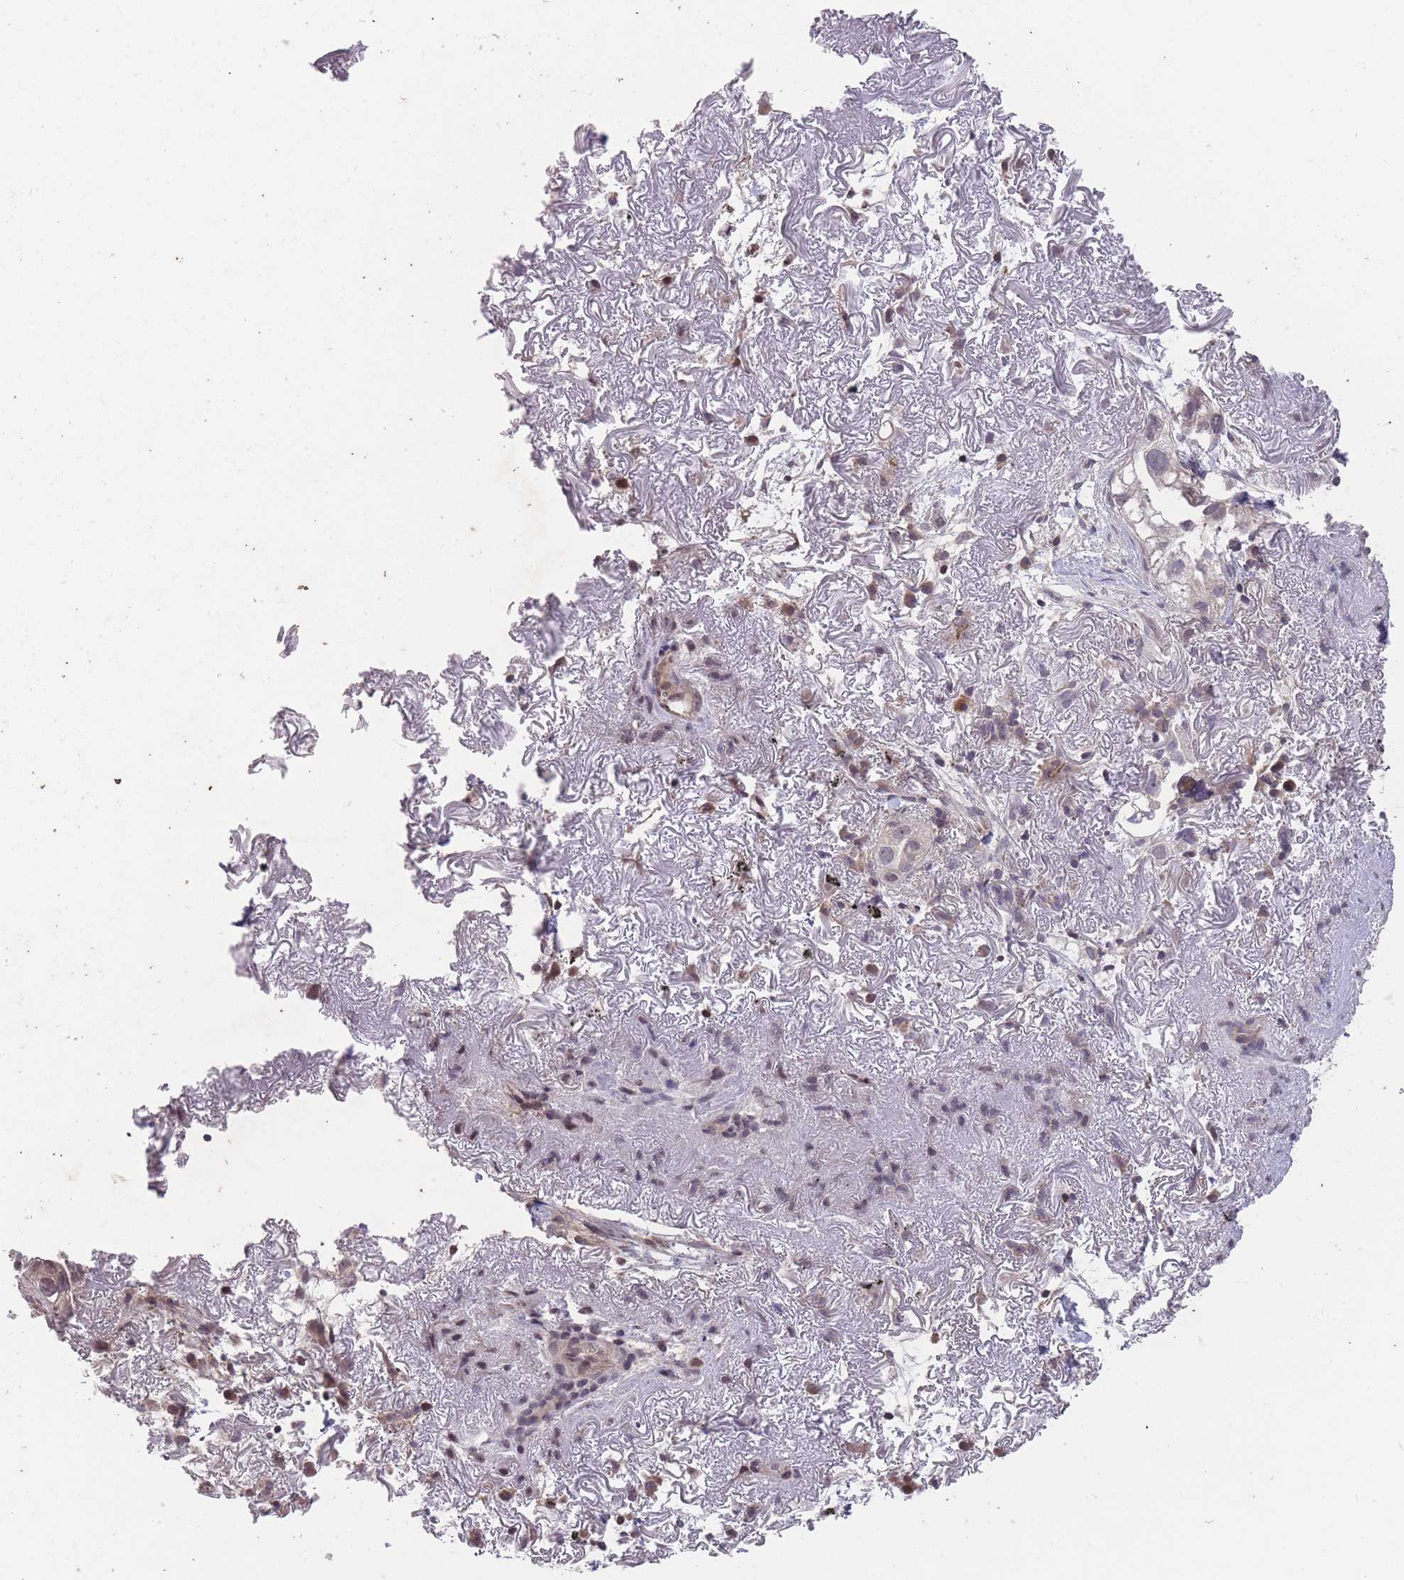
{"staining": {"intensity": "weak", "quantity": "<25%", "location": "cytoplasmic/membranous"}, "tissue": "lung cancer", "cell_type": "Tumor cells", "image_type": "cancer", "snomed": [{"axis": "morphology", "description": "Adenocarcinoma, NOS"}, {"axis": "topography", "description": "Lung"}], "caption": "IHC photomicrograph of neoplastic tissue: adenocarcinoma (lung) stained with DAB (3,3'-diaminobenzidine) displays no significant protein expression in tumor cells.", "gene": "GGT5", "patient": {"sex": "female", "age": 69}}